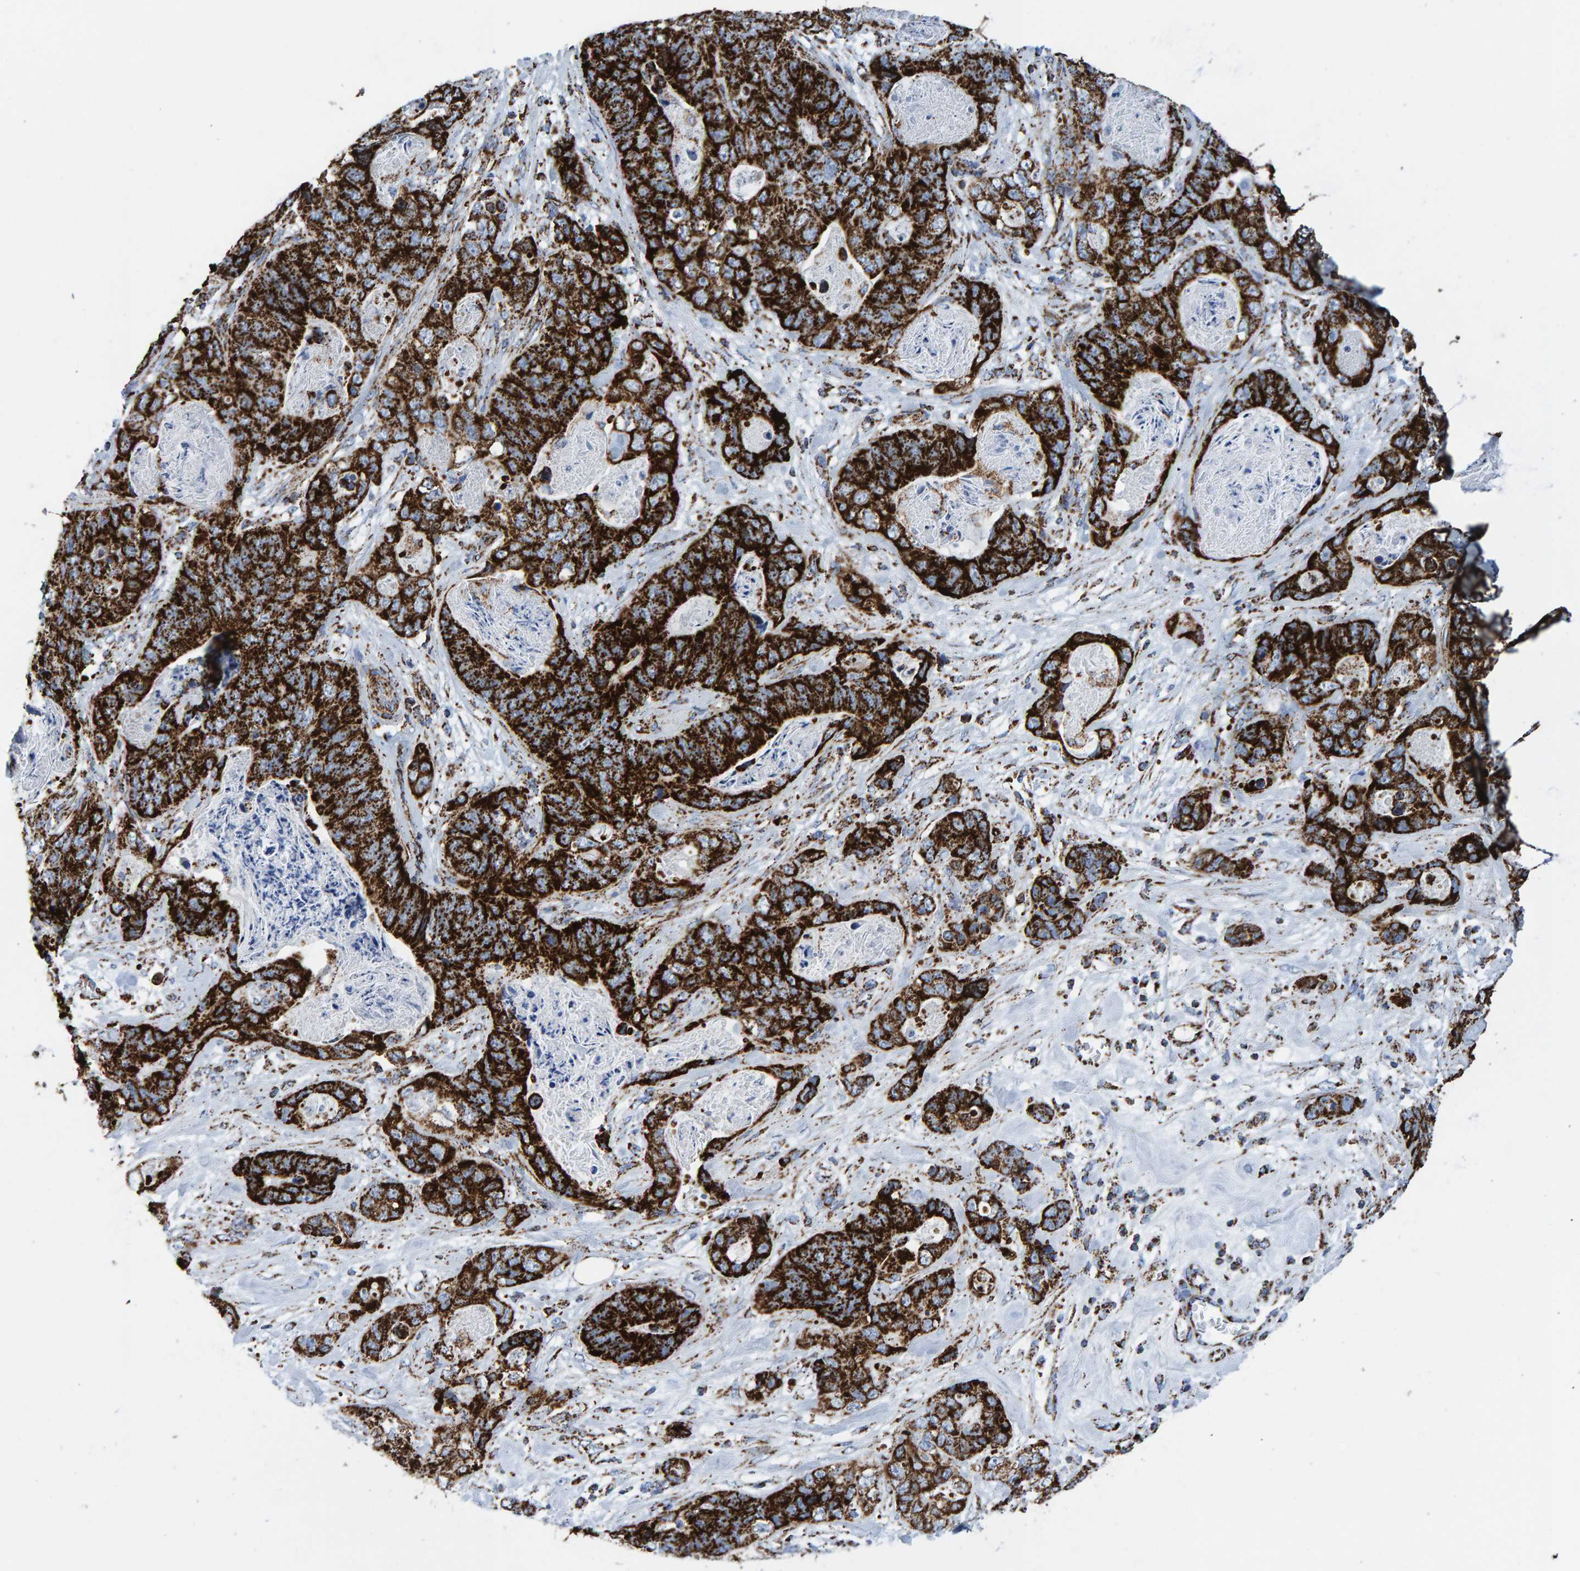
{"staining": {"intensity": "strong", "quantity": ">75%", "location": "cytoplasmic/membranous"}, "tissue": "stomach cancer", "cell_type": "Tumor cells", "image_type": "cancer", "snomed": [{"axis": "morphology", "description": "Normal tissue, NOS"}, {"axis": "morphology", "description": "Adenocarcinoma, NOS"}, {"axis": "topography", "description": "Stomach"}], "caption": "Stomach cancer stained with a protein marker displays strong staining in tumor cells.", "gene": "ENSG00000262660", "patient": {"sex": "female", "age": 89}}